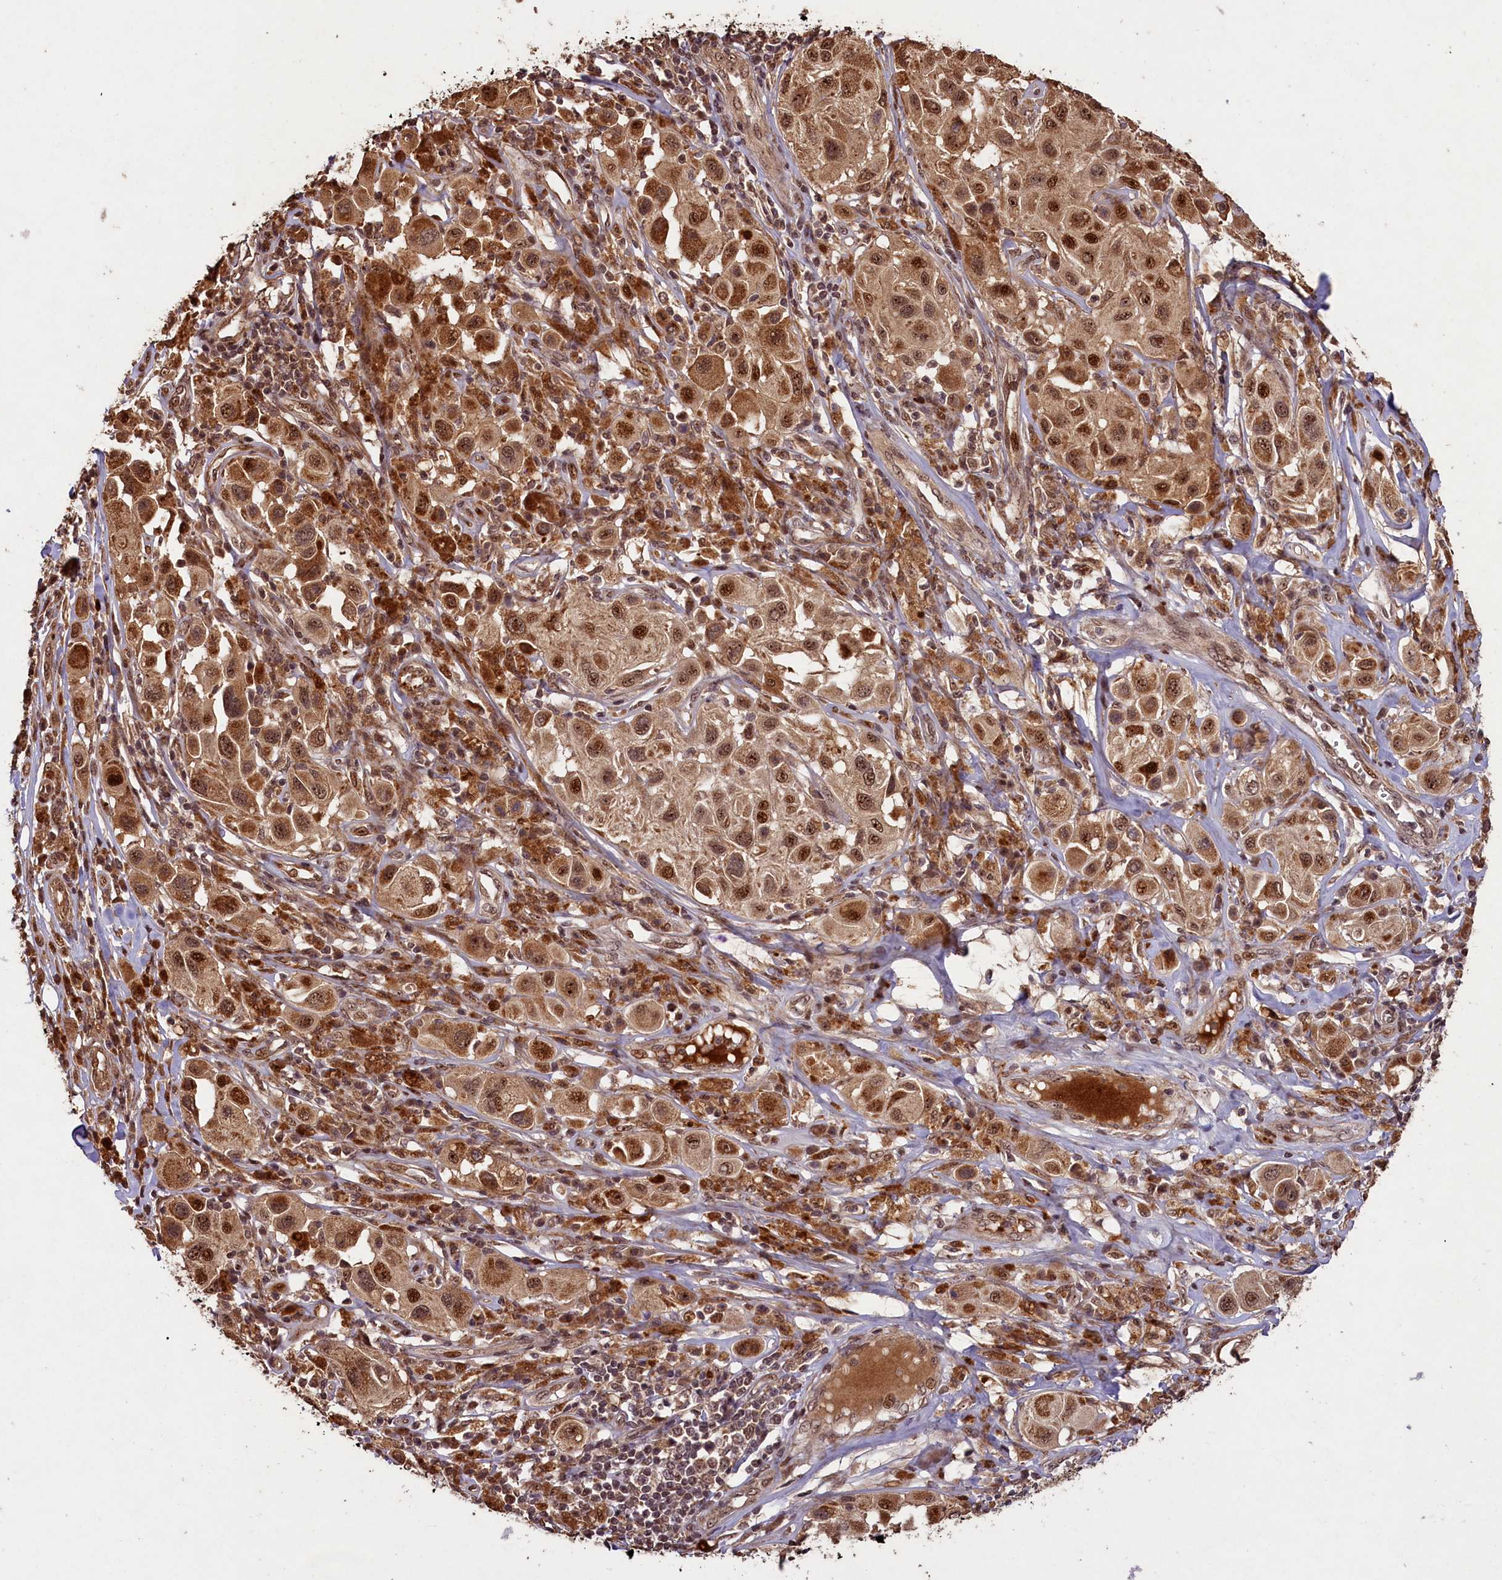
{"staining": {"intensity": "moderate", "quantity": ">75%", "location": "cytoplasmic/membranous,nuclear"}, "tissue": "melanoma", "cell_type": "Tumor cells", "image_type": "cancer", "snomed": [{"axis": "morphology", "description": "Malignant melanoma, Metastatic site"}, {"axis": "topography", "description": "Skin"}], "caption": "A brown stain shows moderate cytoplasmic/membranous and nuclear staining of a protein in malignant melanoma (metastatic site) tumor cells.", "gene": "SHPRH", "patient": {"sex": "male", "age": 41}}